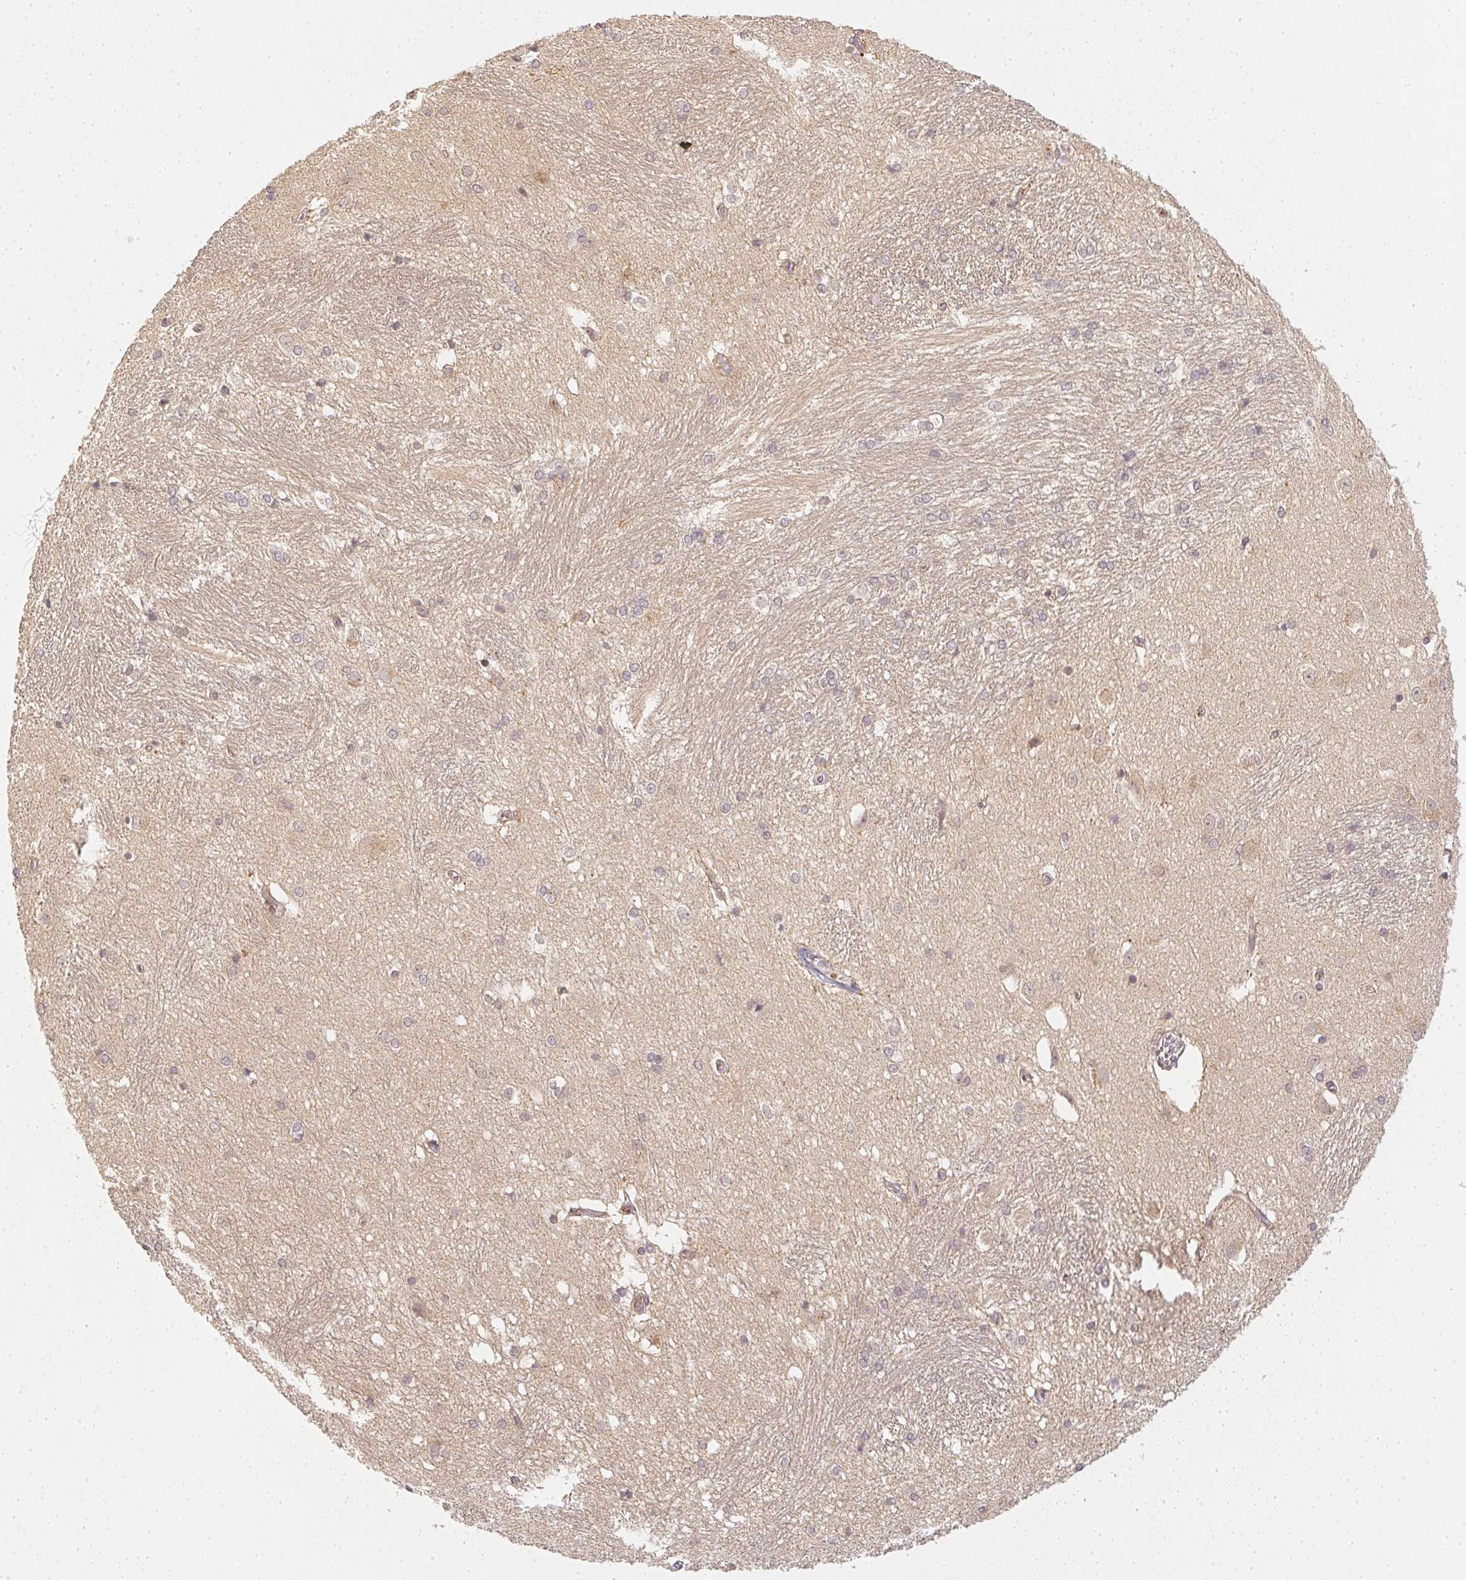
{"staining": {"intensity": "negative", "quantity": "none", "location": "none"}, "tissue": "hippocampus", "cell_type": "Glial cells", "image_type": "normal", "snomed": [{"axis": "morphology", "description": "Normal tissue, NOS"}, {"axis": "topography", "description": "Cerebral cortex"}, {"axis": "topography", "description": "Hippocampus"}], "caption": "Immunohistochemical staining of normal human hippocampus demonstrates no significant positivity in glial cells. (Stains: DAB immunohistochemistry with hematoxylin counter stain, Microscopy: brightfield microscopy at high magnification).", "gene": "SERPINE1", "patient": {"sex": "female", "age": 19}}